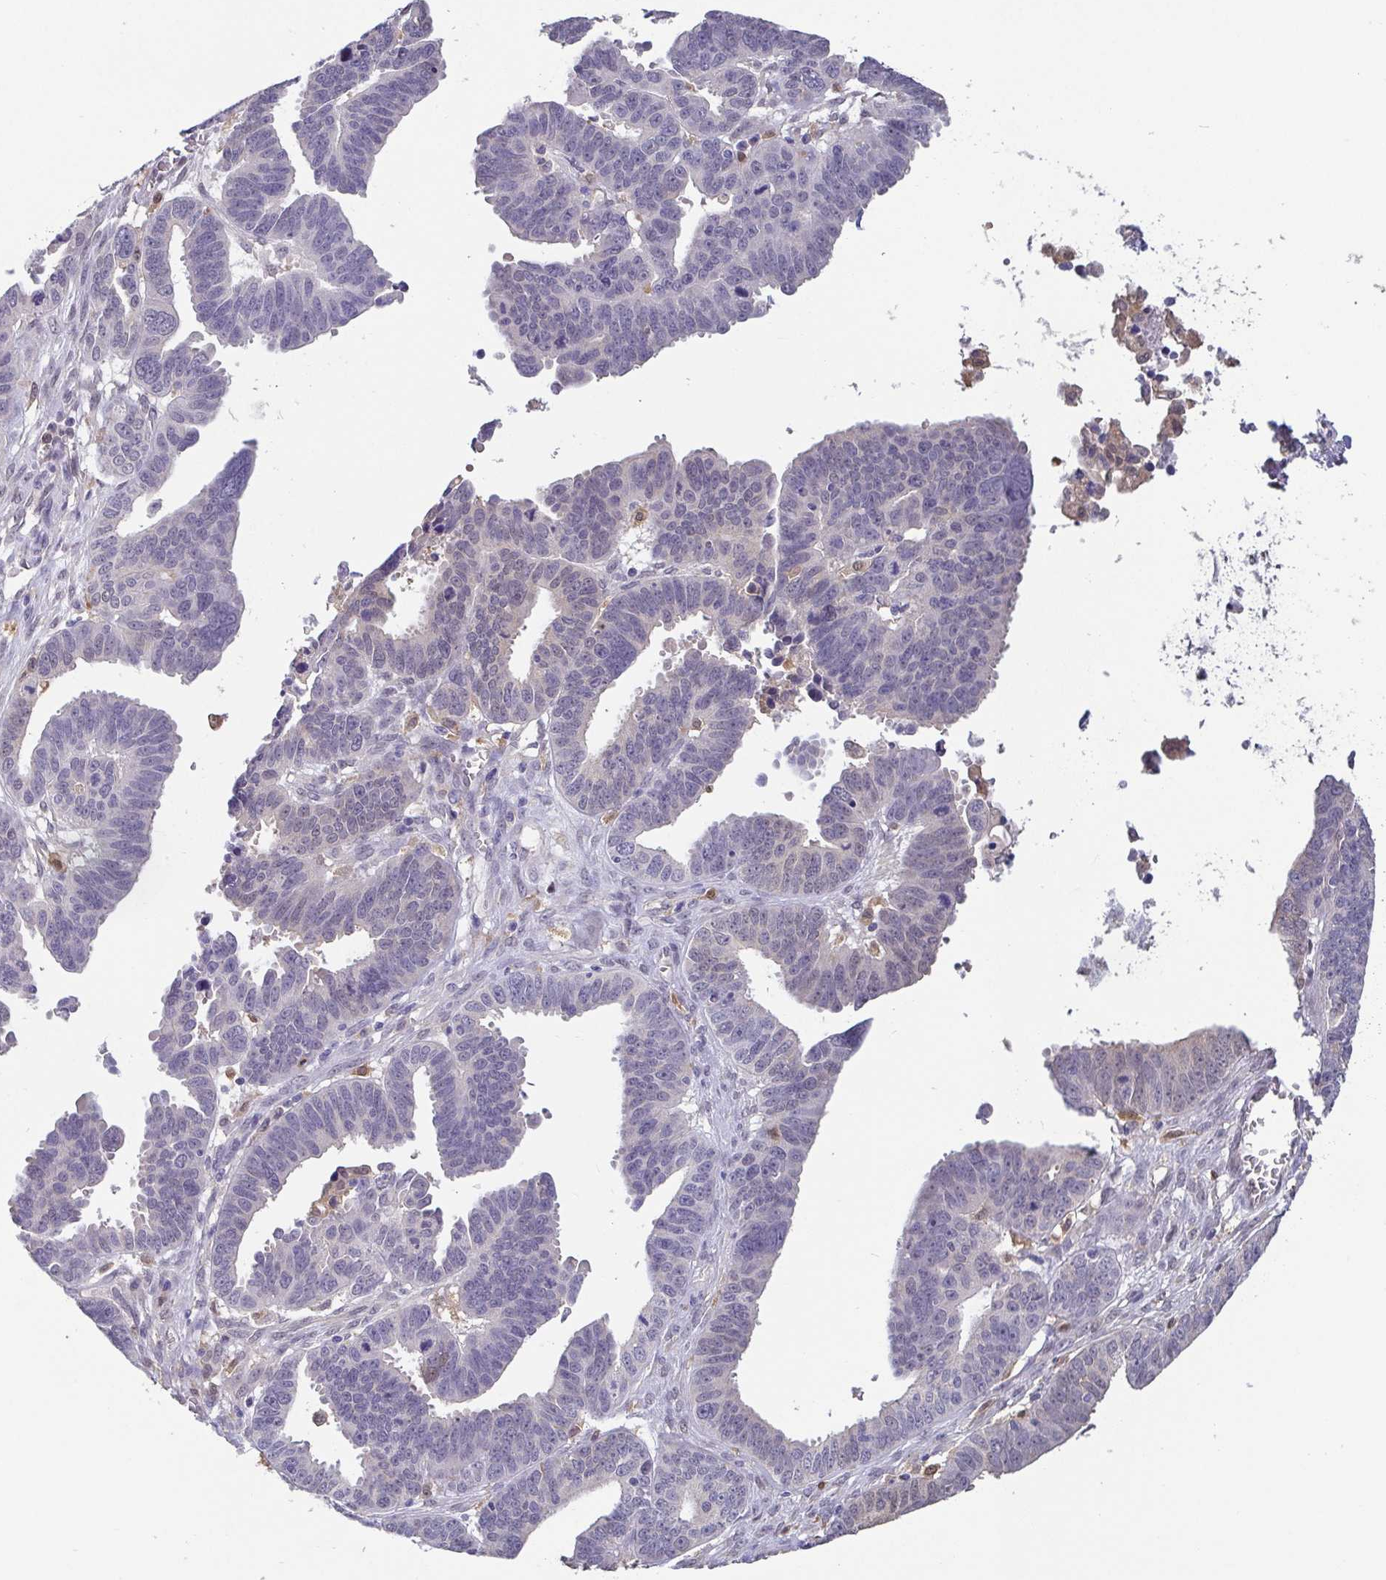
{"staining": {"intensity": "negative", "quantity": "none", "location": "none"}, "tissue": "ovarian cancer", "cell_type": "Tumor cells", "image_type": "cancer", "snomed": [{"axis": "morphology", "description": "Carcinoma, endometroid"}, {"axis": "morphology", "description": "Cystadenocarcinoma, serous, NOS"}, {"axis": "topography", "description": "Ovary"}], "caption": "The IHC histopathology image has no significant positivity in tumor cells of ovarian serous cystadenocarcinoma tissue.", "gene": "IDH1", "patient": {"sex": "female", "age": 45}}